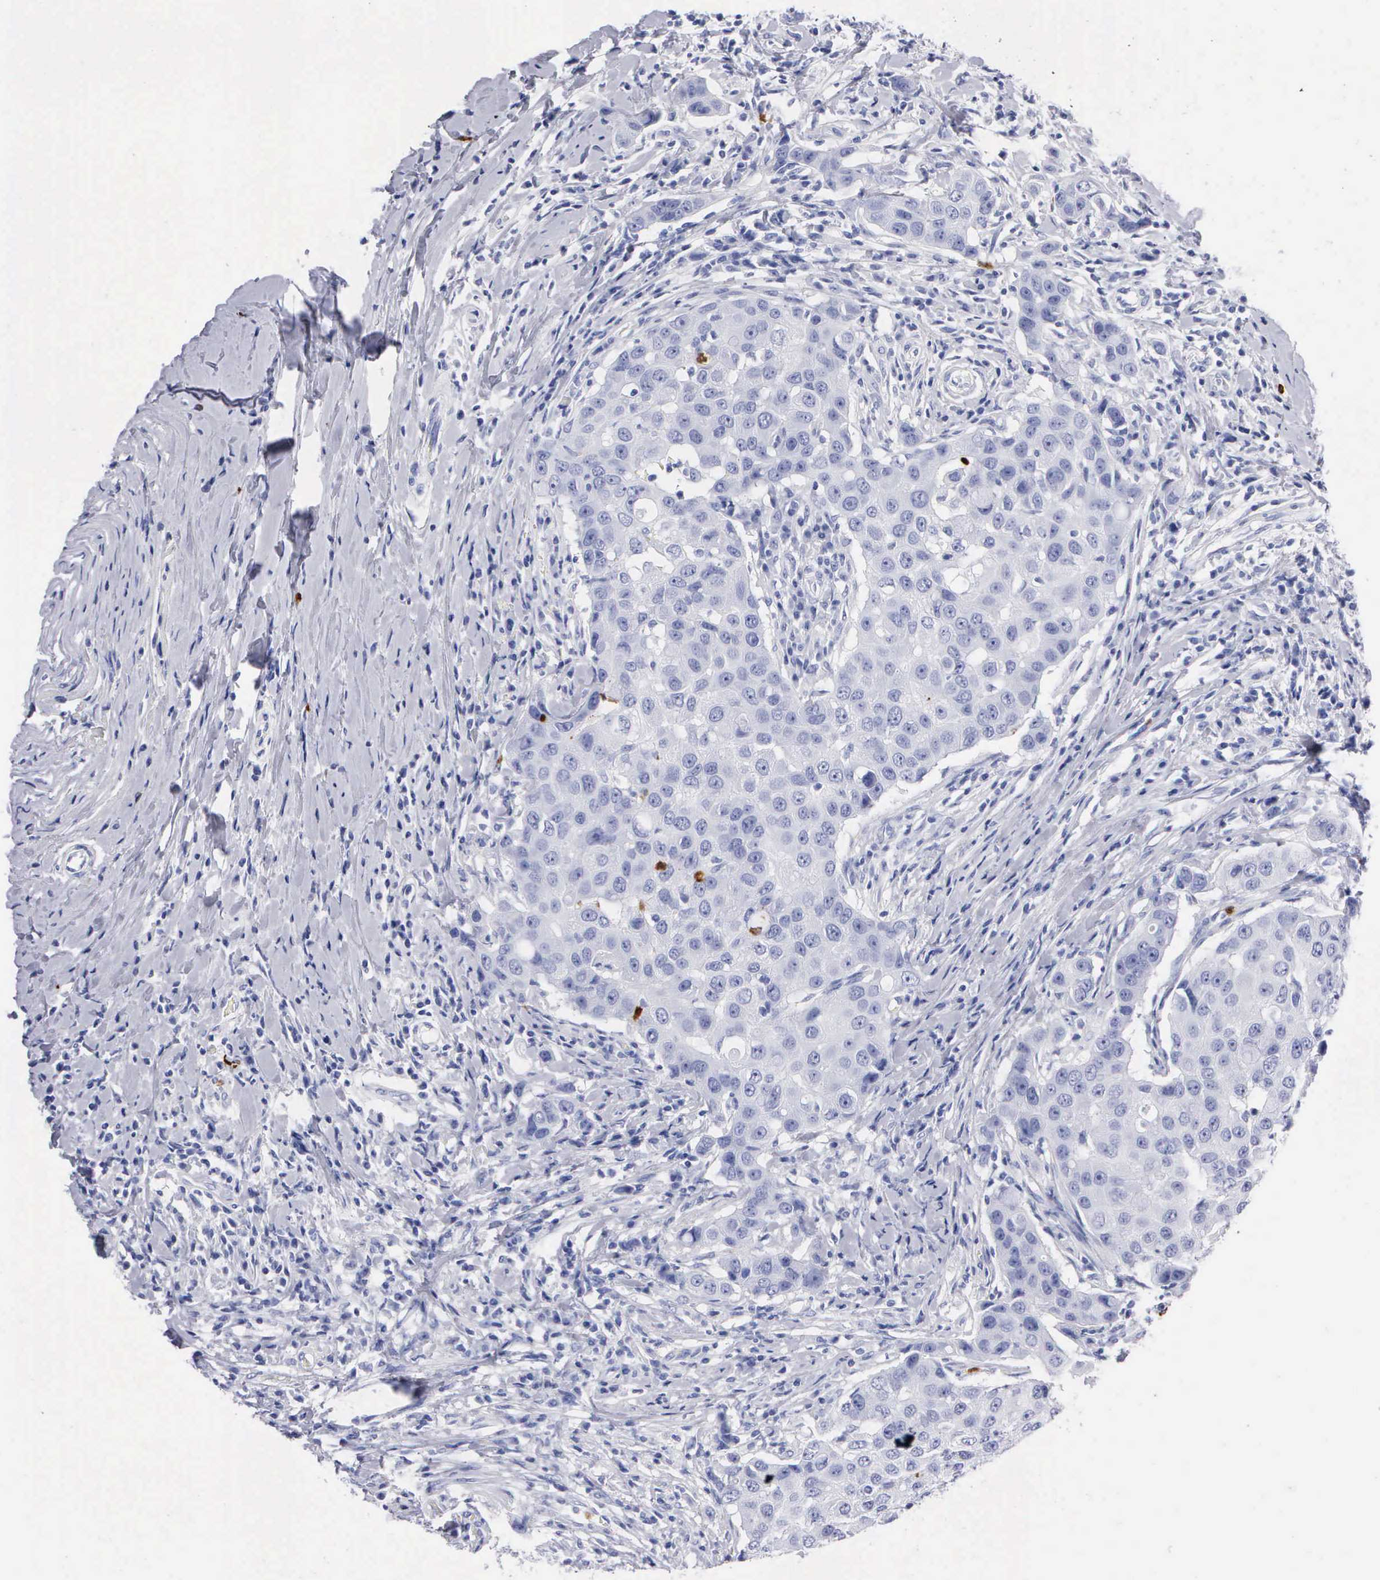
{"staining": {"intensity": "negative", "quantity": "none", "location": "none"}, "tissue": "breast cancer", "cell_type": "Tumor cells", "image_type": "cancer", "snomed": [{"axis": "morphology", "description": "Duct carcinoma"}, {"axis": "topography", "description": "Breast"}], "caption": "Image shows no protein staining in tumor cells of intraductal carcinoma (breast) tissue. (Stains: DAB (3,3'-diaminobenzidine) immunohistochemistry (IHC) with hematoxylin counter stain, Microscopy: brightfield microscopy at high magnification).", "gene": "CTSG", "patient": {"sex": "female", "age": 27}}